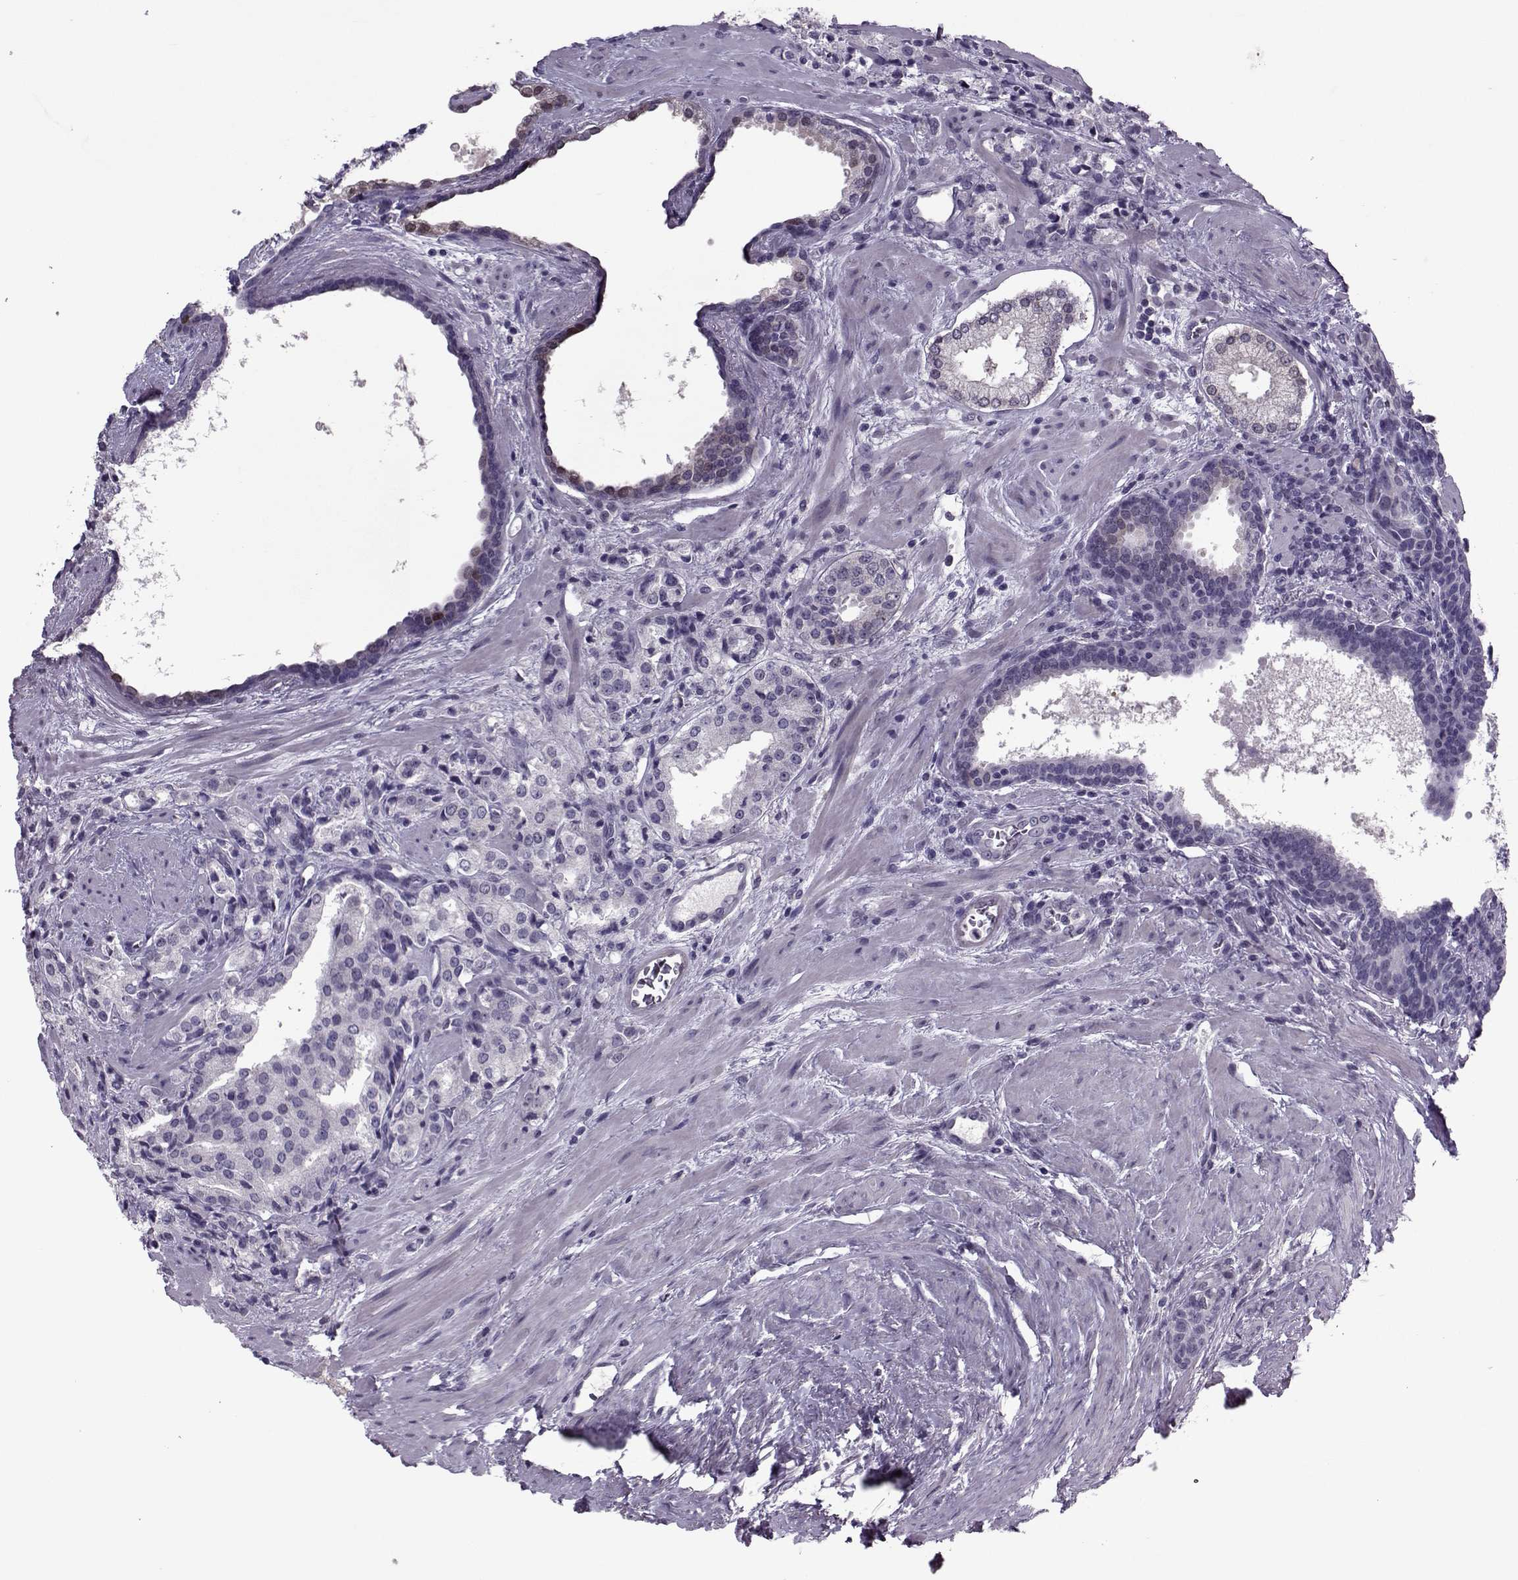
{"staining": {"intensity": "moderate", "quantity": "<25%", "location": "nuclear"}, "tissue": "prostate cancer", "cell_type": "Tumor cells", "image_type": "cancer", "snomed": [{"axis": "morphology", "description": "Adenocarcinoma, Low grade"}, {"axis": "topography", "description": "Prostate"}], "caption": "Protein expression analysis of human prostate adenocarcinoma (low-grade) reveals moderate nuclear staining in about <25% of tumor cells. The staining is performed using DAB brown chromogen to label protein expression. The nuclei are counter-stained blue using hematoxylin.", "gene": "ASRGL1", "patient": {"sex": "male", "age": 56}}